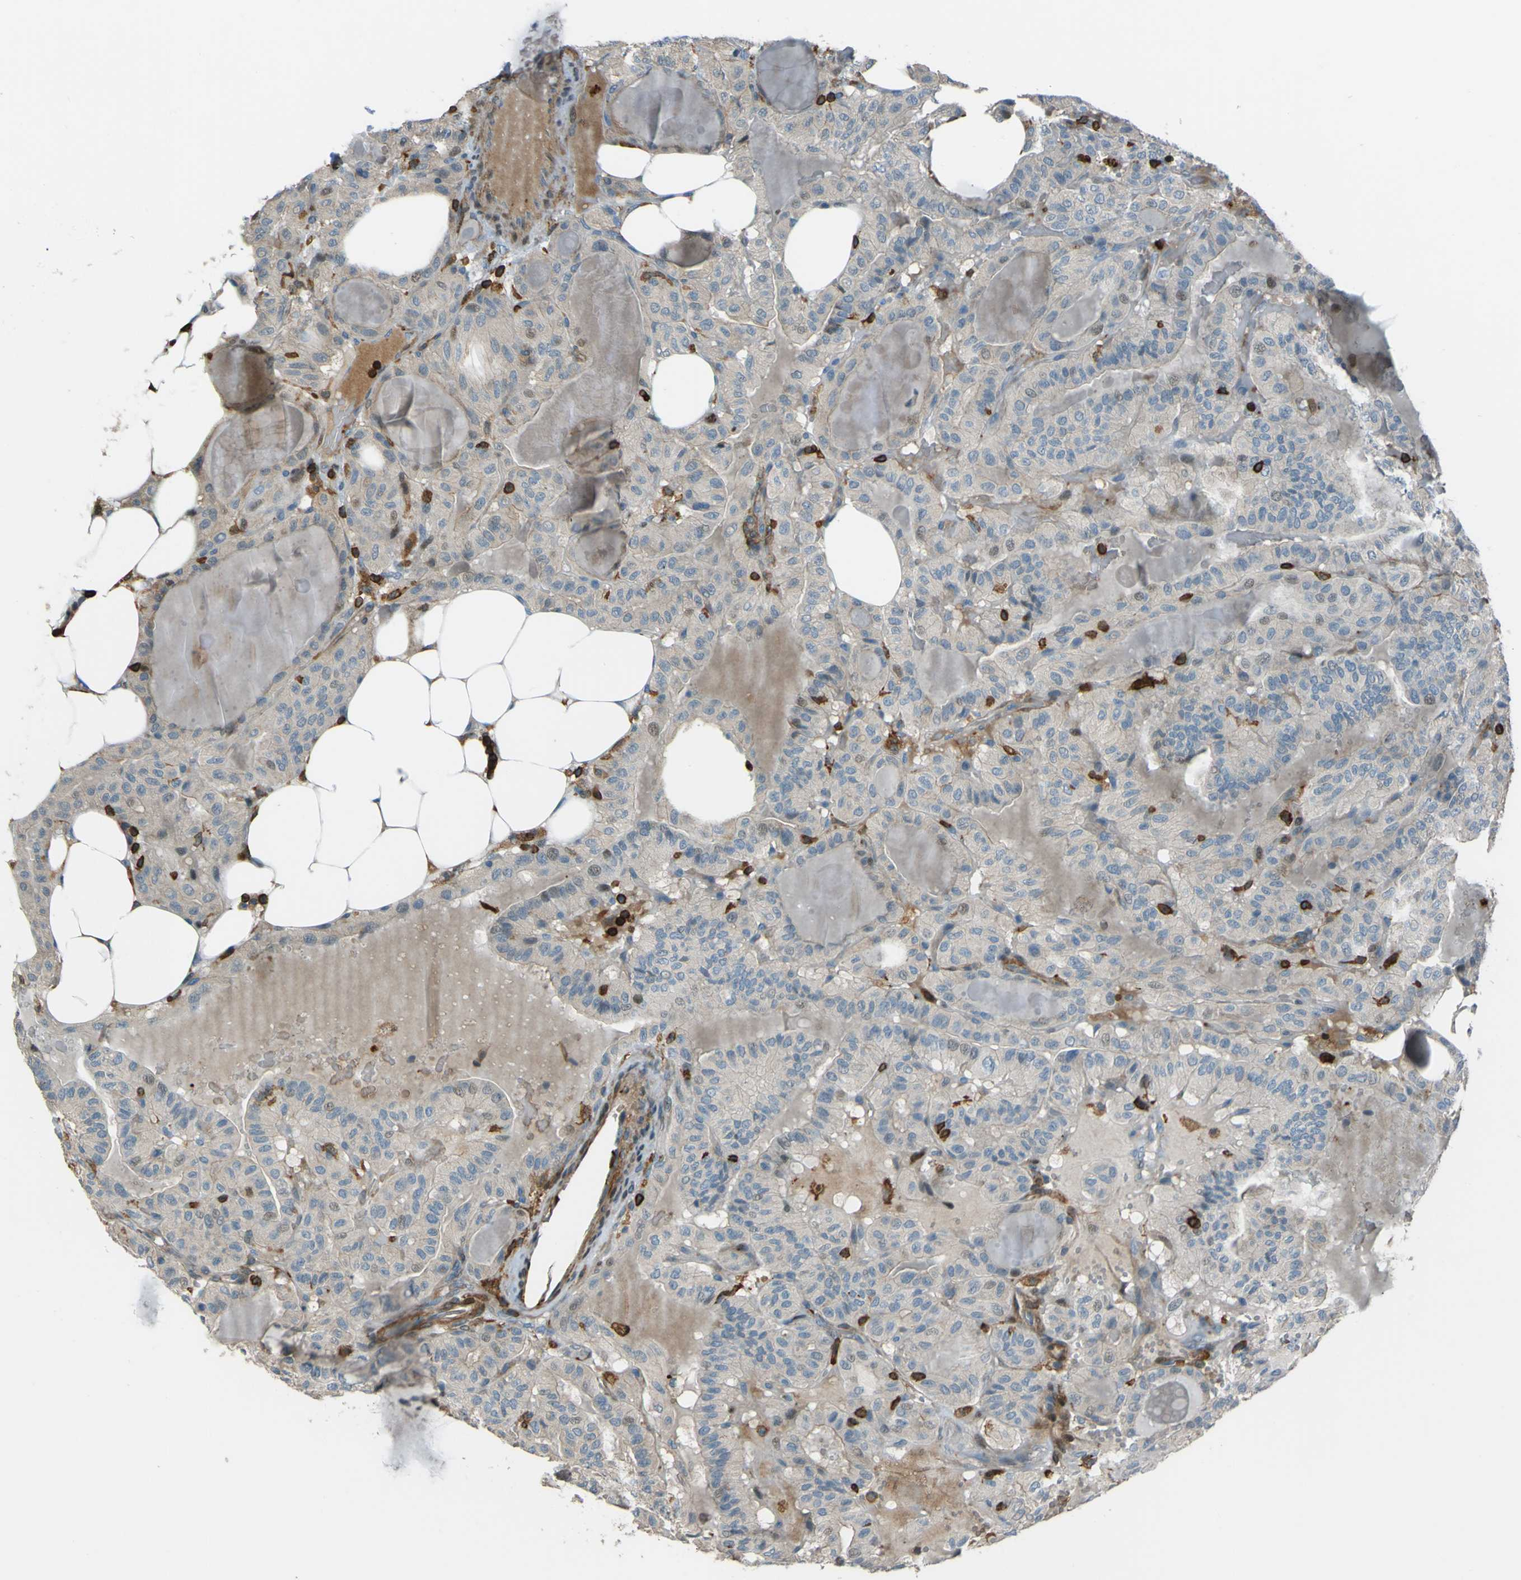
{"staining": {"intensity": "weak", "quantity": "25%-75%", "location": "cytoplasmic/membranous"}, "tissue": "thyroid cancer", "cell_type": "Tumor cells", "image_type": "cancer", "snomed": [{"axis": "morphology", "description": "Papillary adenocarcinoma, NOS"}, {"axis": "topography", "description": "Thyroid gland"}], "caption": "Tumor cells demonstrate low levels of weak cytoplasmic/membranous positivity in approximately 25%-75% of cells in human thyroid cancer (papillary adenocarcinoma).", "gene": "PCDHB5", "patient": {"sex": "male", "age": 77}}